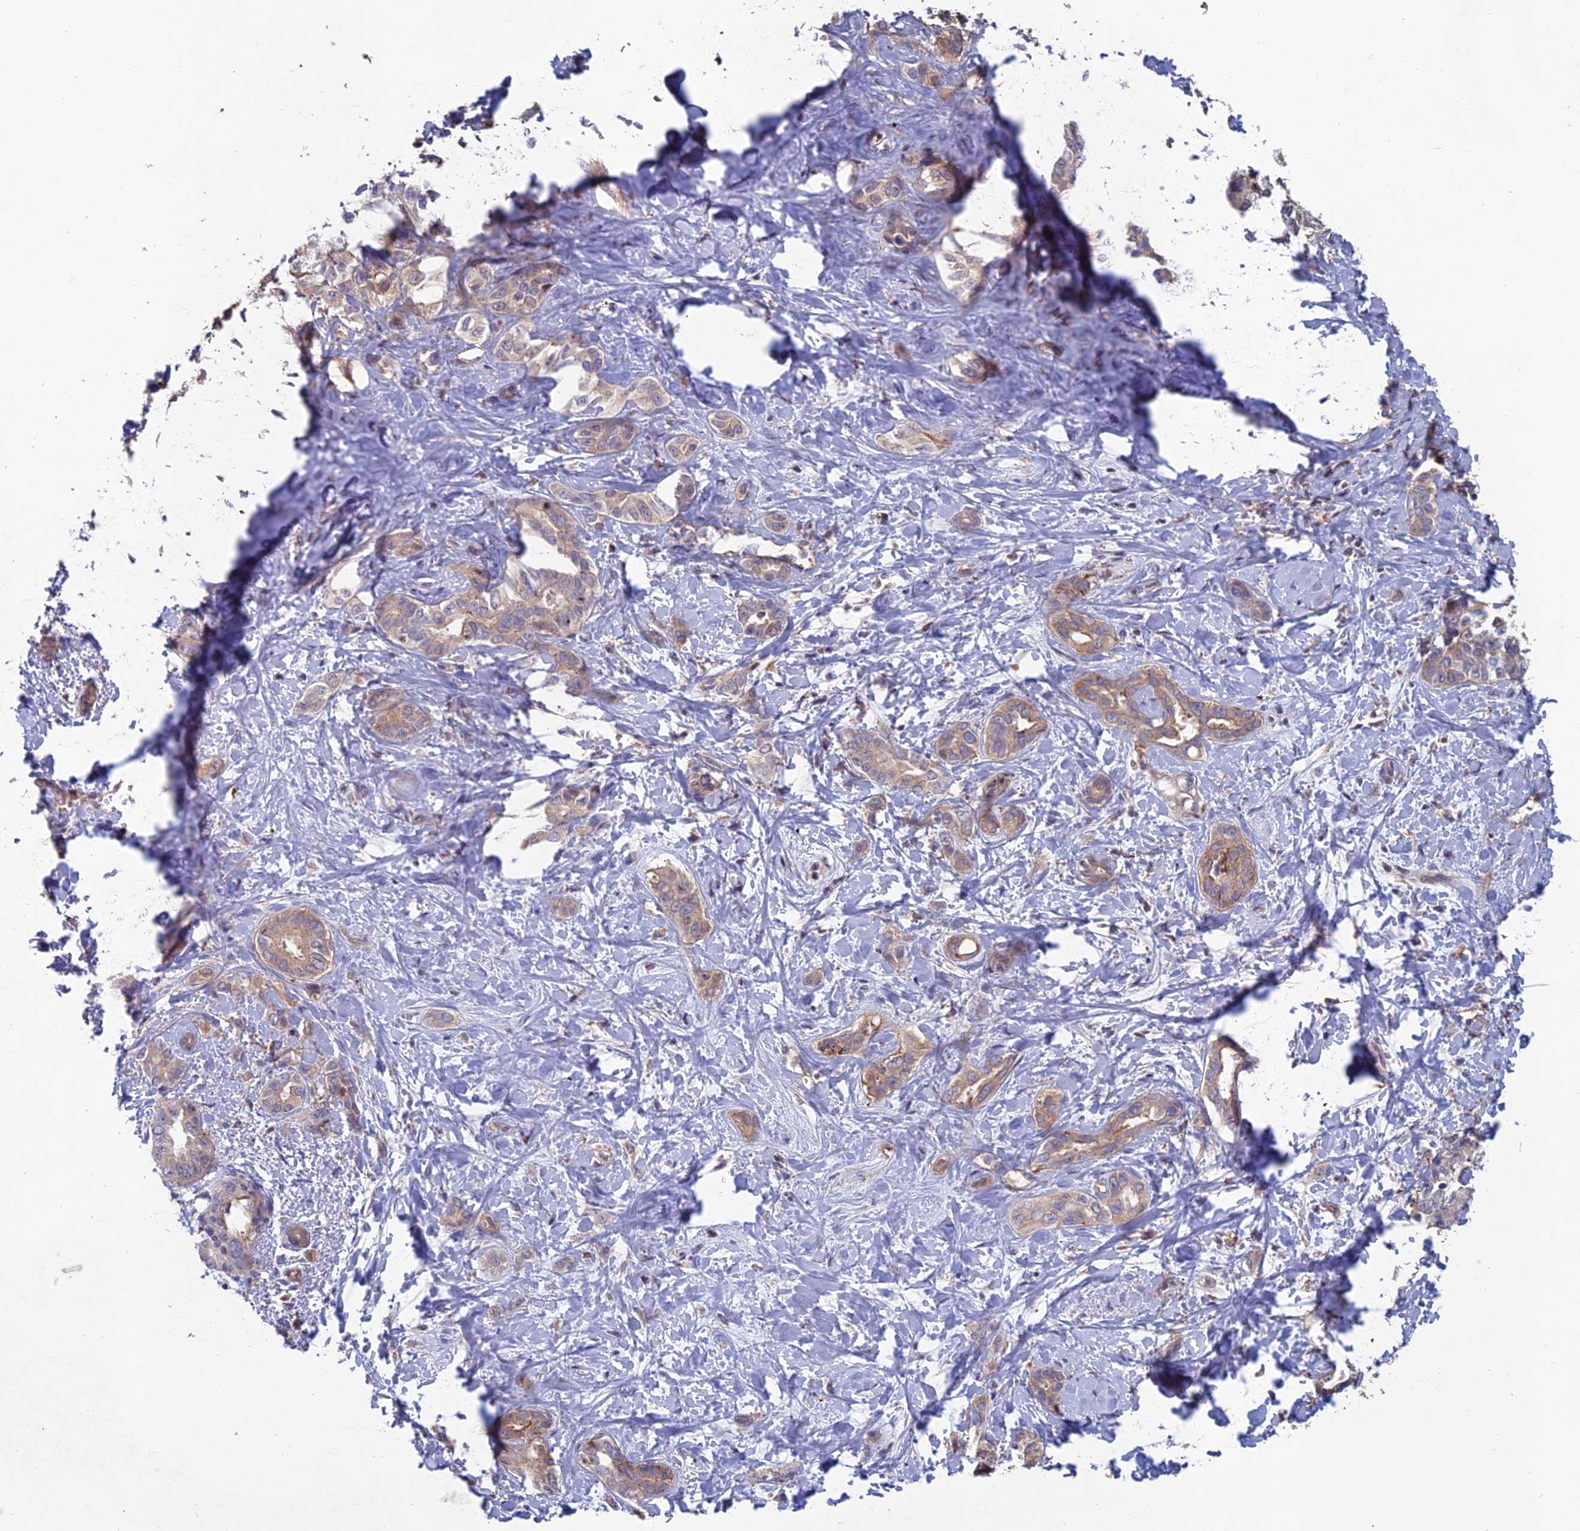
{"staining": {"intensity": "weak", "quantity": ">75%", "location": "cytoplasmic/membranous"}, "tissue": "liver cancer", "cell_type": "Tumor cells", "image_type": "cancer", "snomed": [{"axis": "morphology", "description": "Cholangiocarcinoma"}, {"axis": "topography", "description": "Liver"}], "caption": "IHC histopathology image of neoplastic tissue: liver cancer stained using immunohistochemistry reveals low levels of weak protein expression localized specifically in the cytoplasmic/membranous of tumor cells, appearing as a cytoplasmic/membranous brown color.", "gene": "C15orf62", "patient": {"sex": "female", "age": 77}}